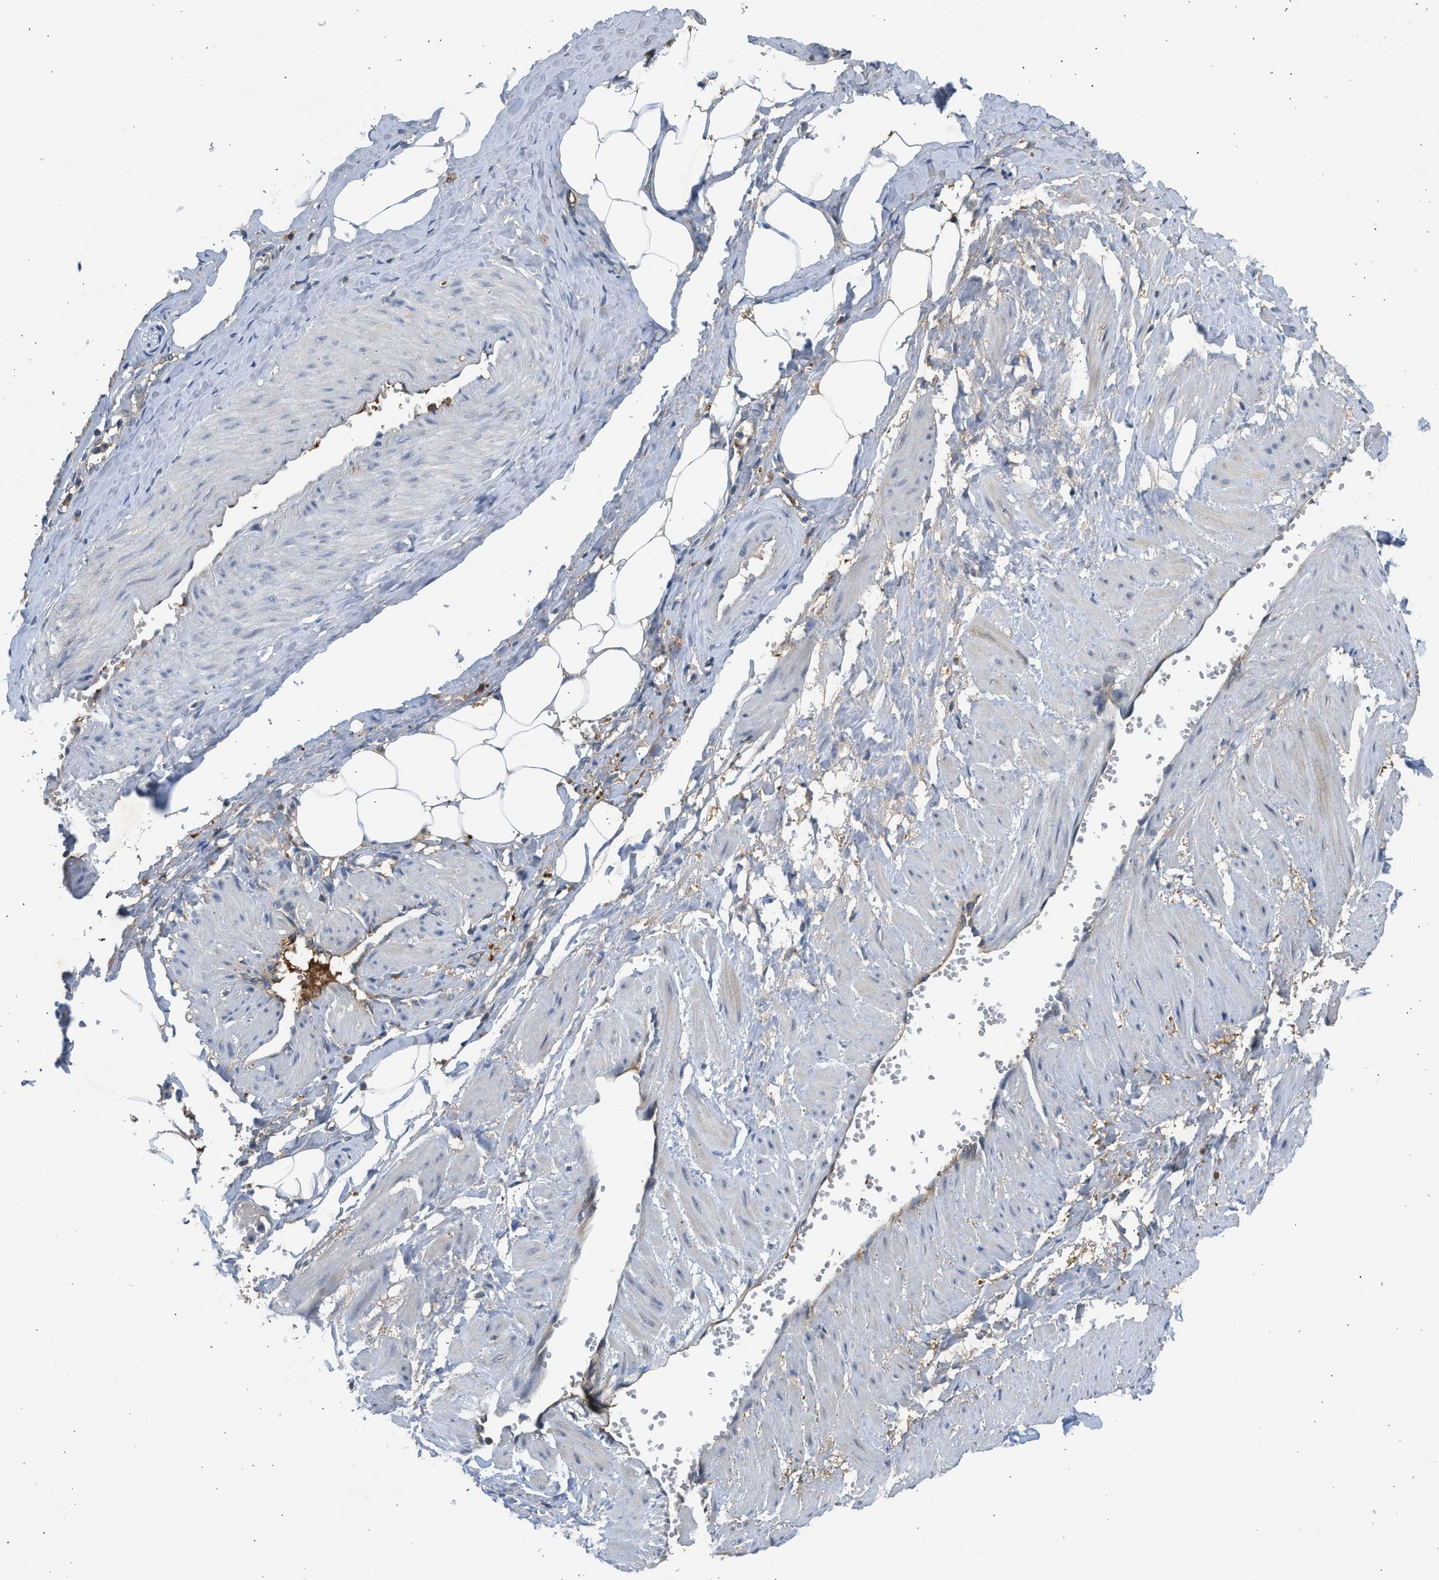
{"staining": {"intensity": "negative", "quantity": "none", "location": "none"}, "tissue": "adipose tissue", "cell_type": "Adipocytes", "image_type": "normal", "snomed": [{"axis": "morphology", "description": "Normal tissue, NOS"}, {"axis": "topography", "description": "Soft tissue"}, {"axis": "topography", "description": "Vascular tissue"}], "caption": "IHC micrograph of unremarkable adipose tissue: adipose tissue stained with DAB displays no significant protein positivity in adipocytes.", "gene": "MAPK7", "patient": {"sex": "female", "age": 35}}